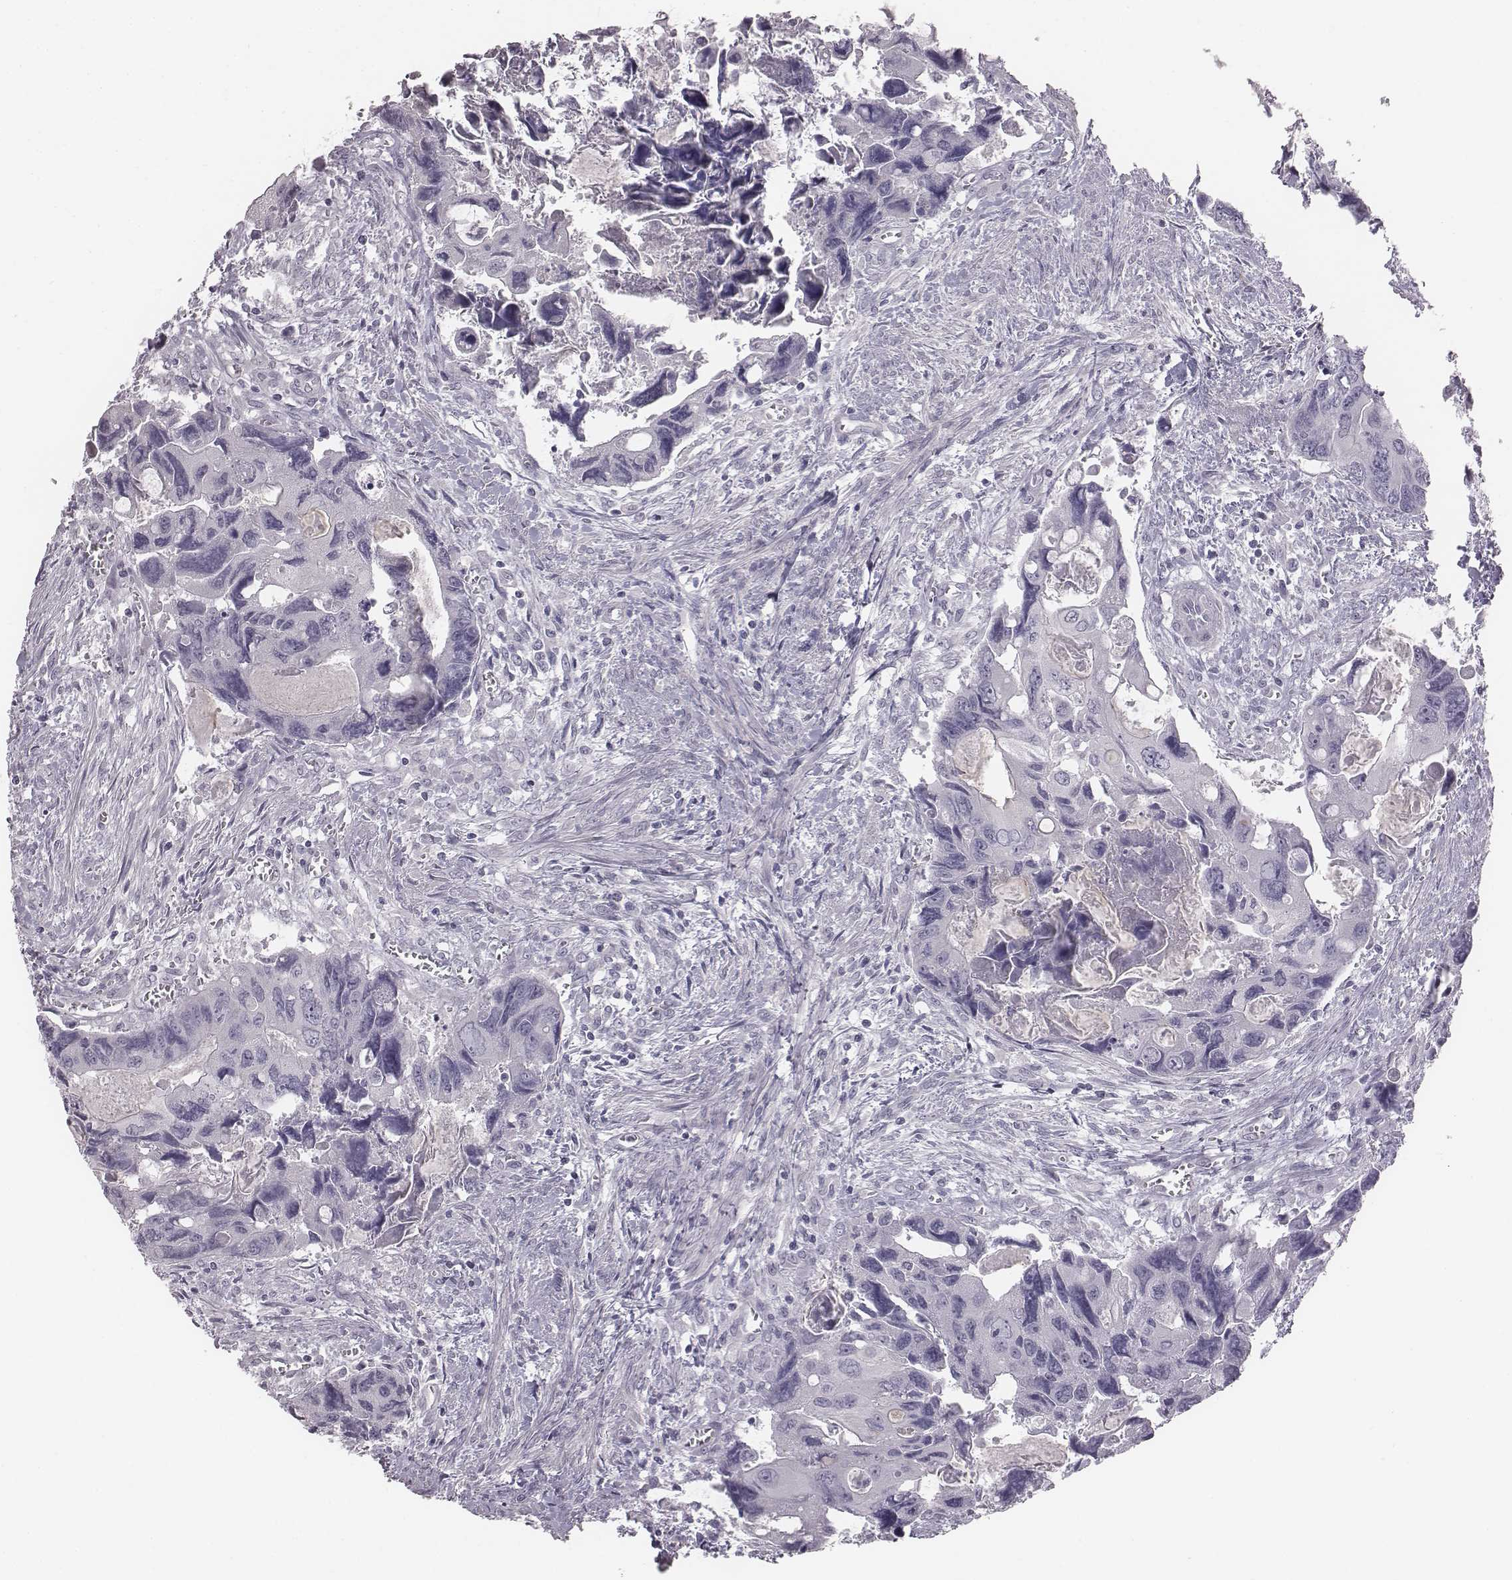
{"staining": {"intensity": "negative", "quantity": "none", "location": "none"}, "tissue": "colorectal cancer", "cell_type": "Tumor cells", "image_type": "cancer", "snomed": [{"axis": "morphology", "description": "Adenocarcinoma, NOS"}, {"axis": "topography", "description": "Rectum"}], "caption": "DAB immunohistochemical staining of colorectal cancer demonstrates no significant expression in tumor cells.", "gene": "C6orf58", "patient": {"sex": "male", "age": 62}}